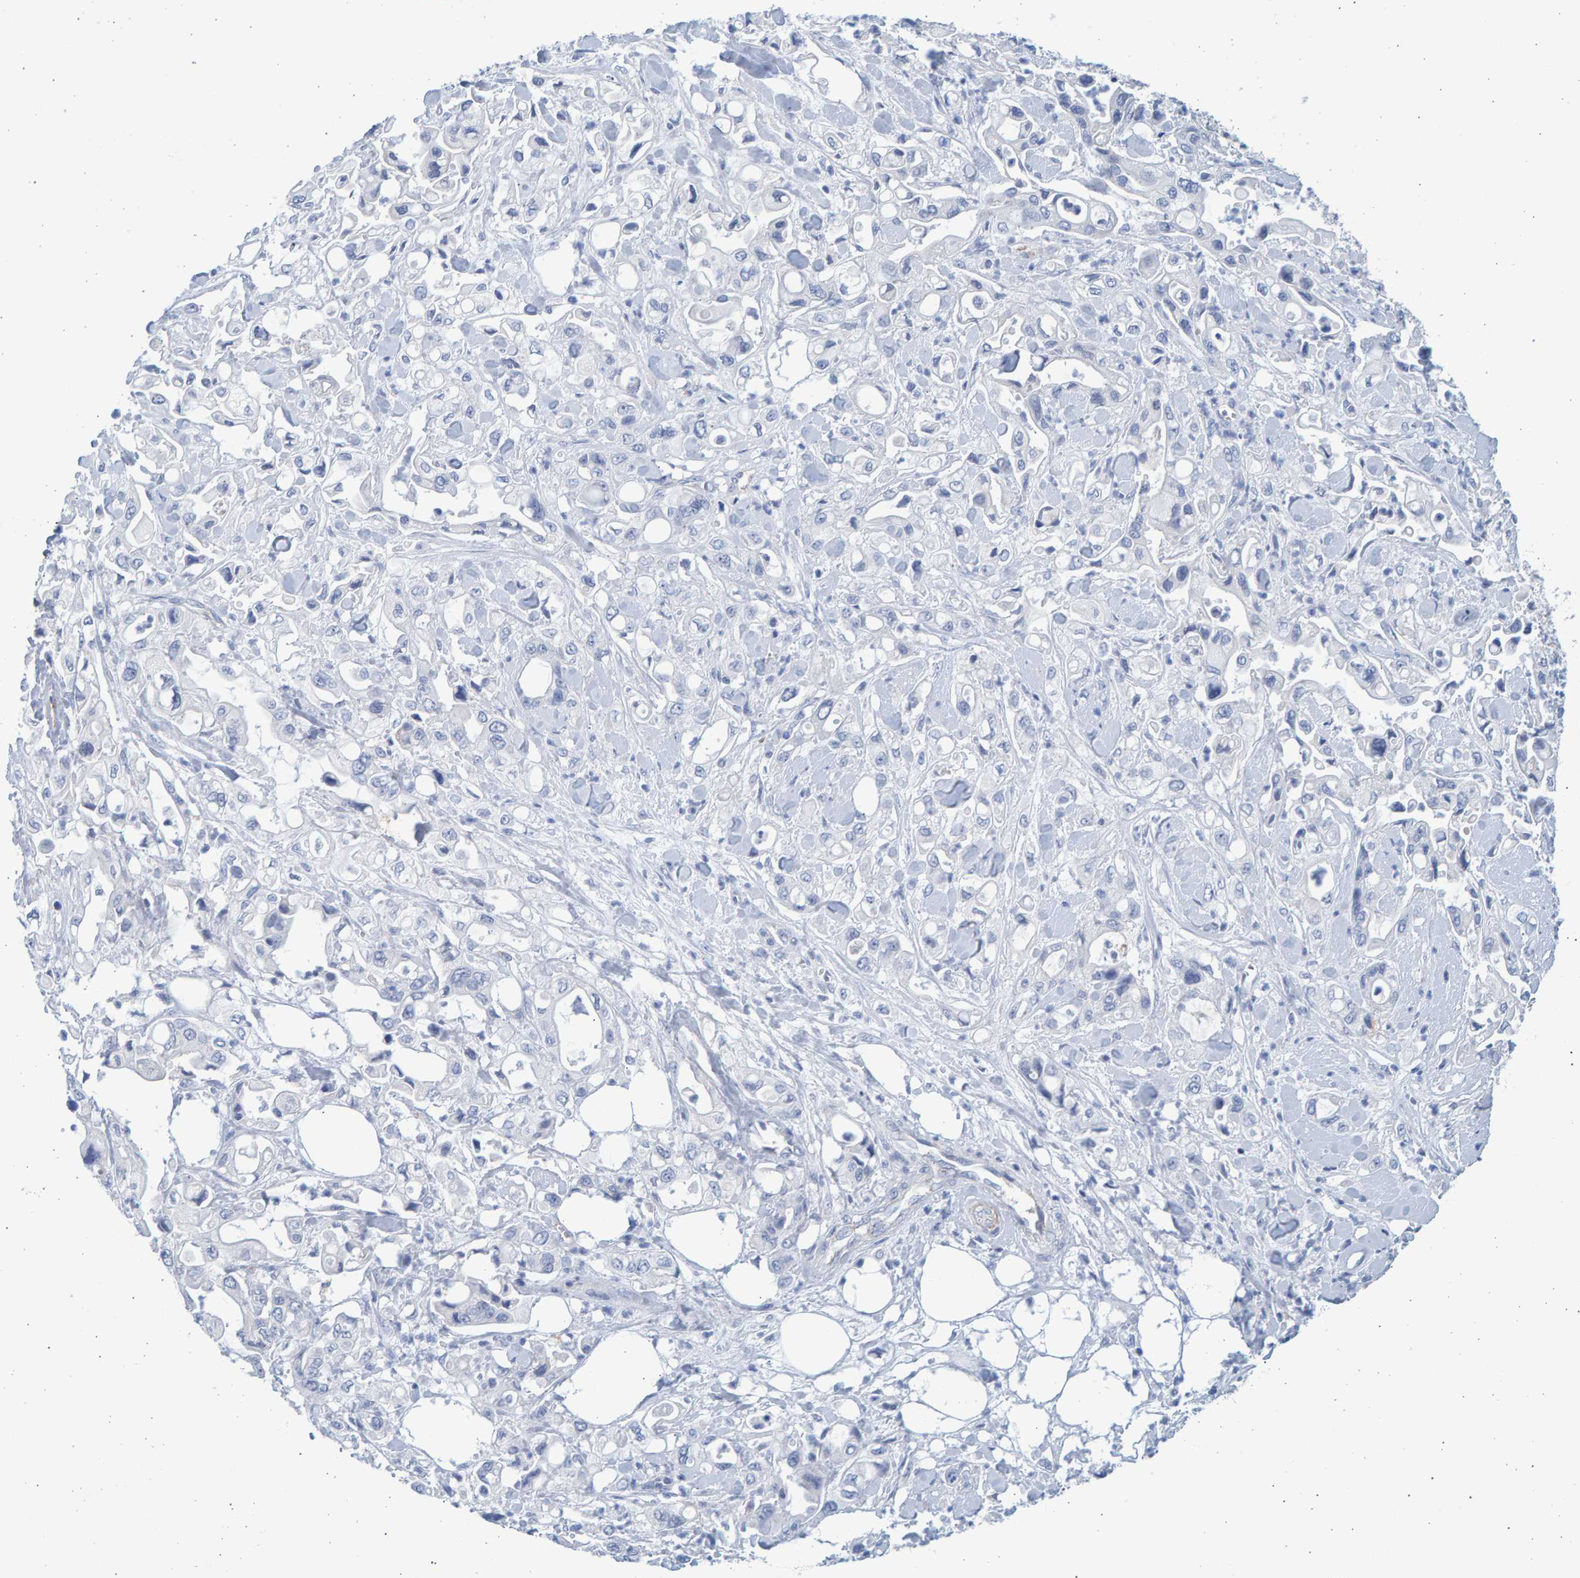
{"staining": {"intensity": "negative", "quantity": "none", "location": "none"}, "tissue": "pancreatic cancer", "cell_type": "Tumor cells", "image_type": "cancer", "snomed": [{"axis": "morphology", "description": "Adenocarcinoma, NOS"}, {"axis": "topography", "description": "Pancreas"}], "caption": "Pancreatic cancer was stained to show a protein in brown. There is no significant positivity in tumor cells. (DAB immunohistochemistry visualized using brightfield microscopy, high magnification).", "gene": "SLC34A3", "patient": {"sex": "male", "age": 70}}